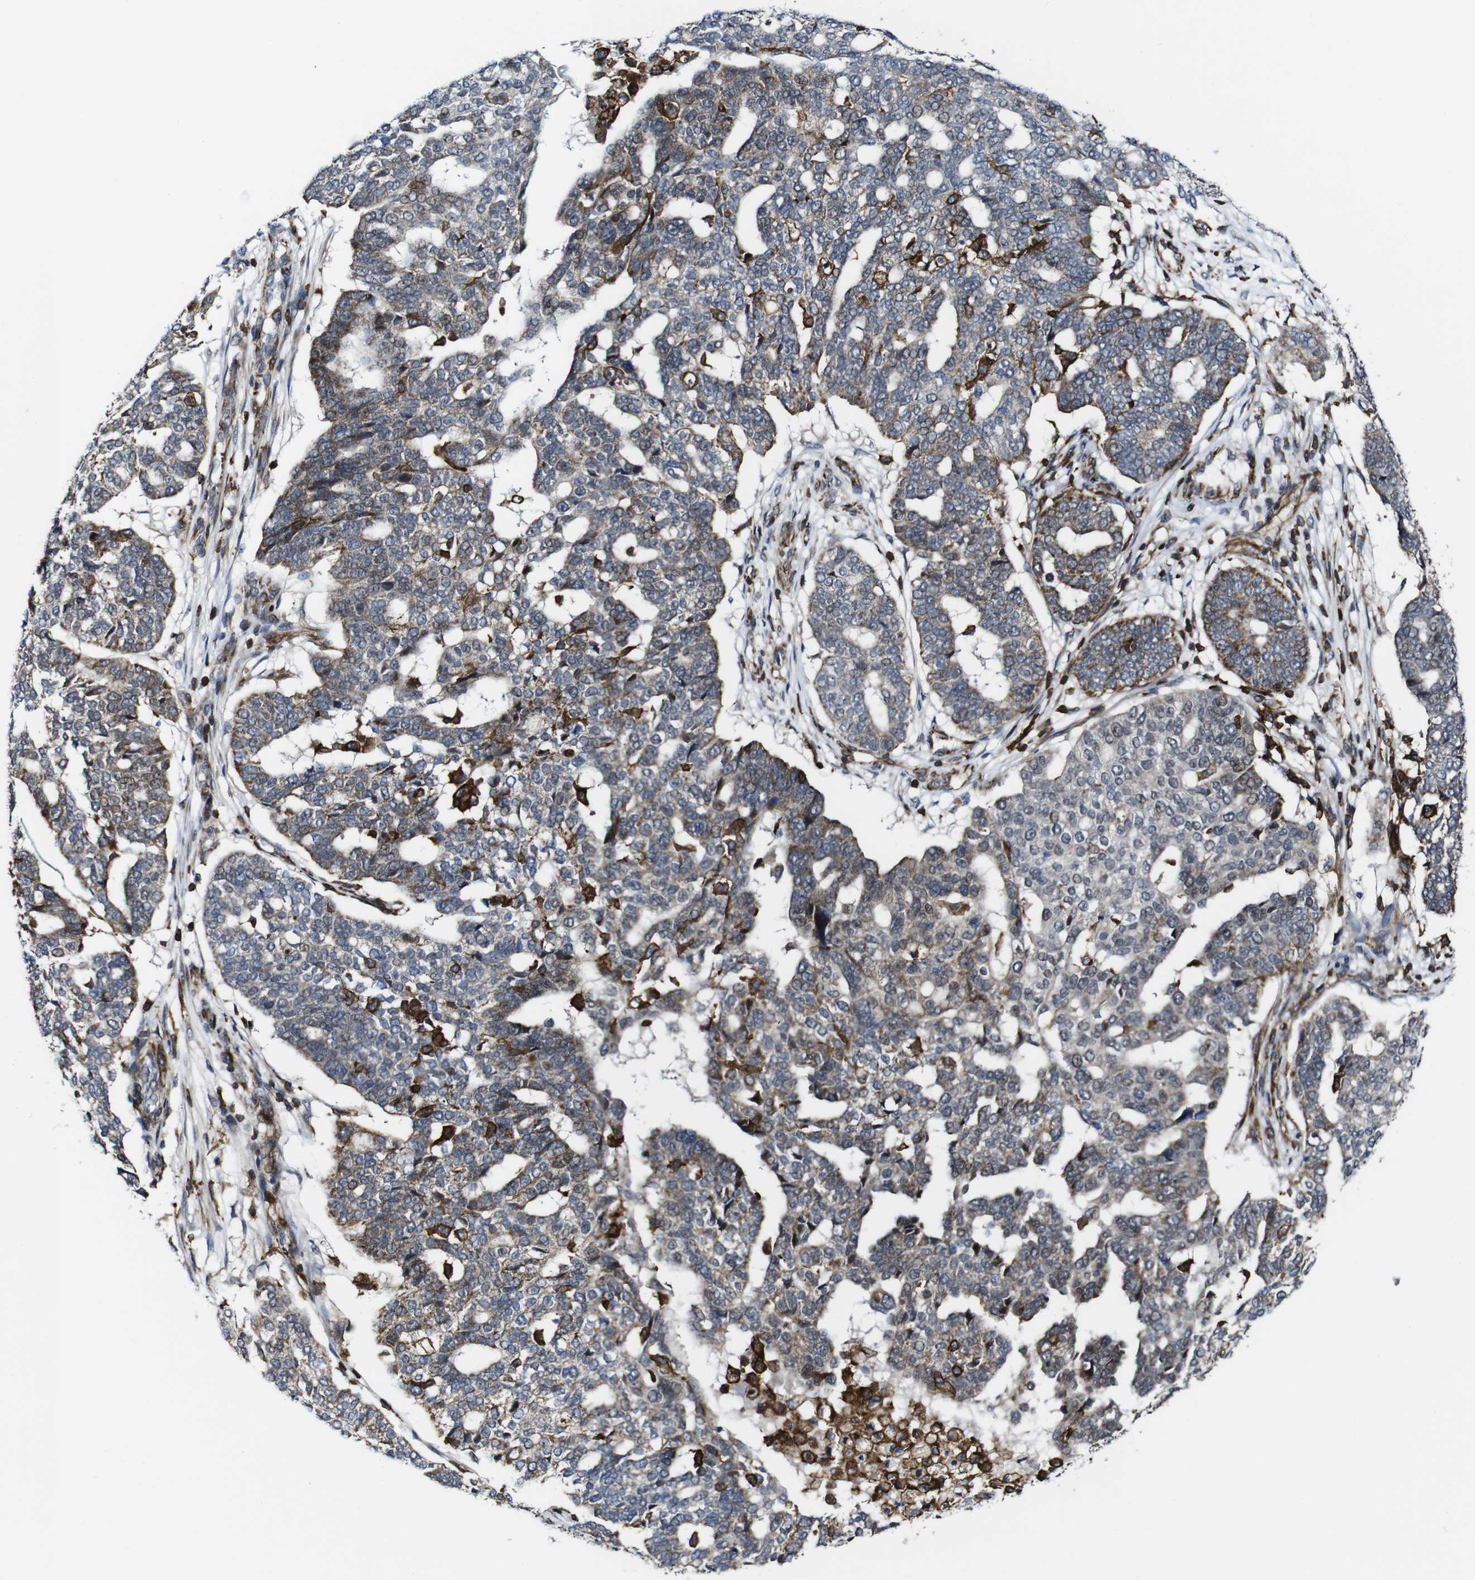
{"staining": {"intensity": "weak", "quantity": ">75%", "location": "cytoplasmic/membranous"}, "tissue": "ovarian cancer", "cell_type": "Tumor cells", "image_type": "cancer", "snomed": [{"axis": "morphology", "description": "Cystadenocarcinoma, serous, NOS"}, {"axis": "topography", "description": "Ovary"}], "caption": "Tumor cells reveal low levels of weak cytoplasmic/membranous expression in about >75% of cells in human ovarian cancer (serous cystadenocarcinoma).", "gene": "JAK2", "patient": {"sex": "female", "age": 59}}